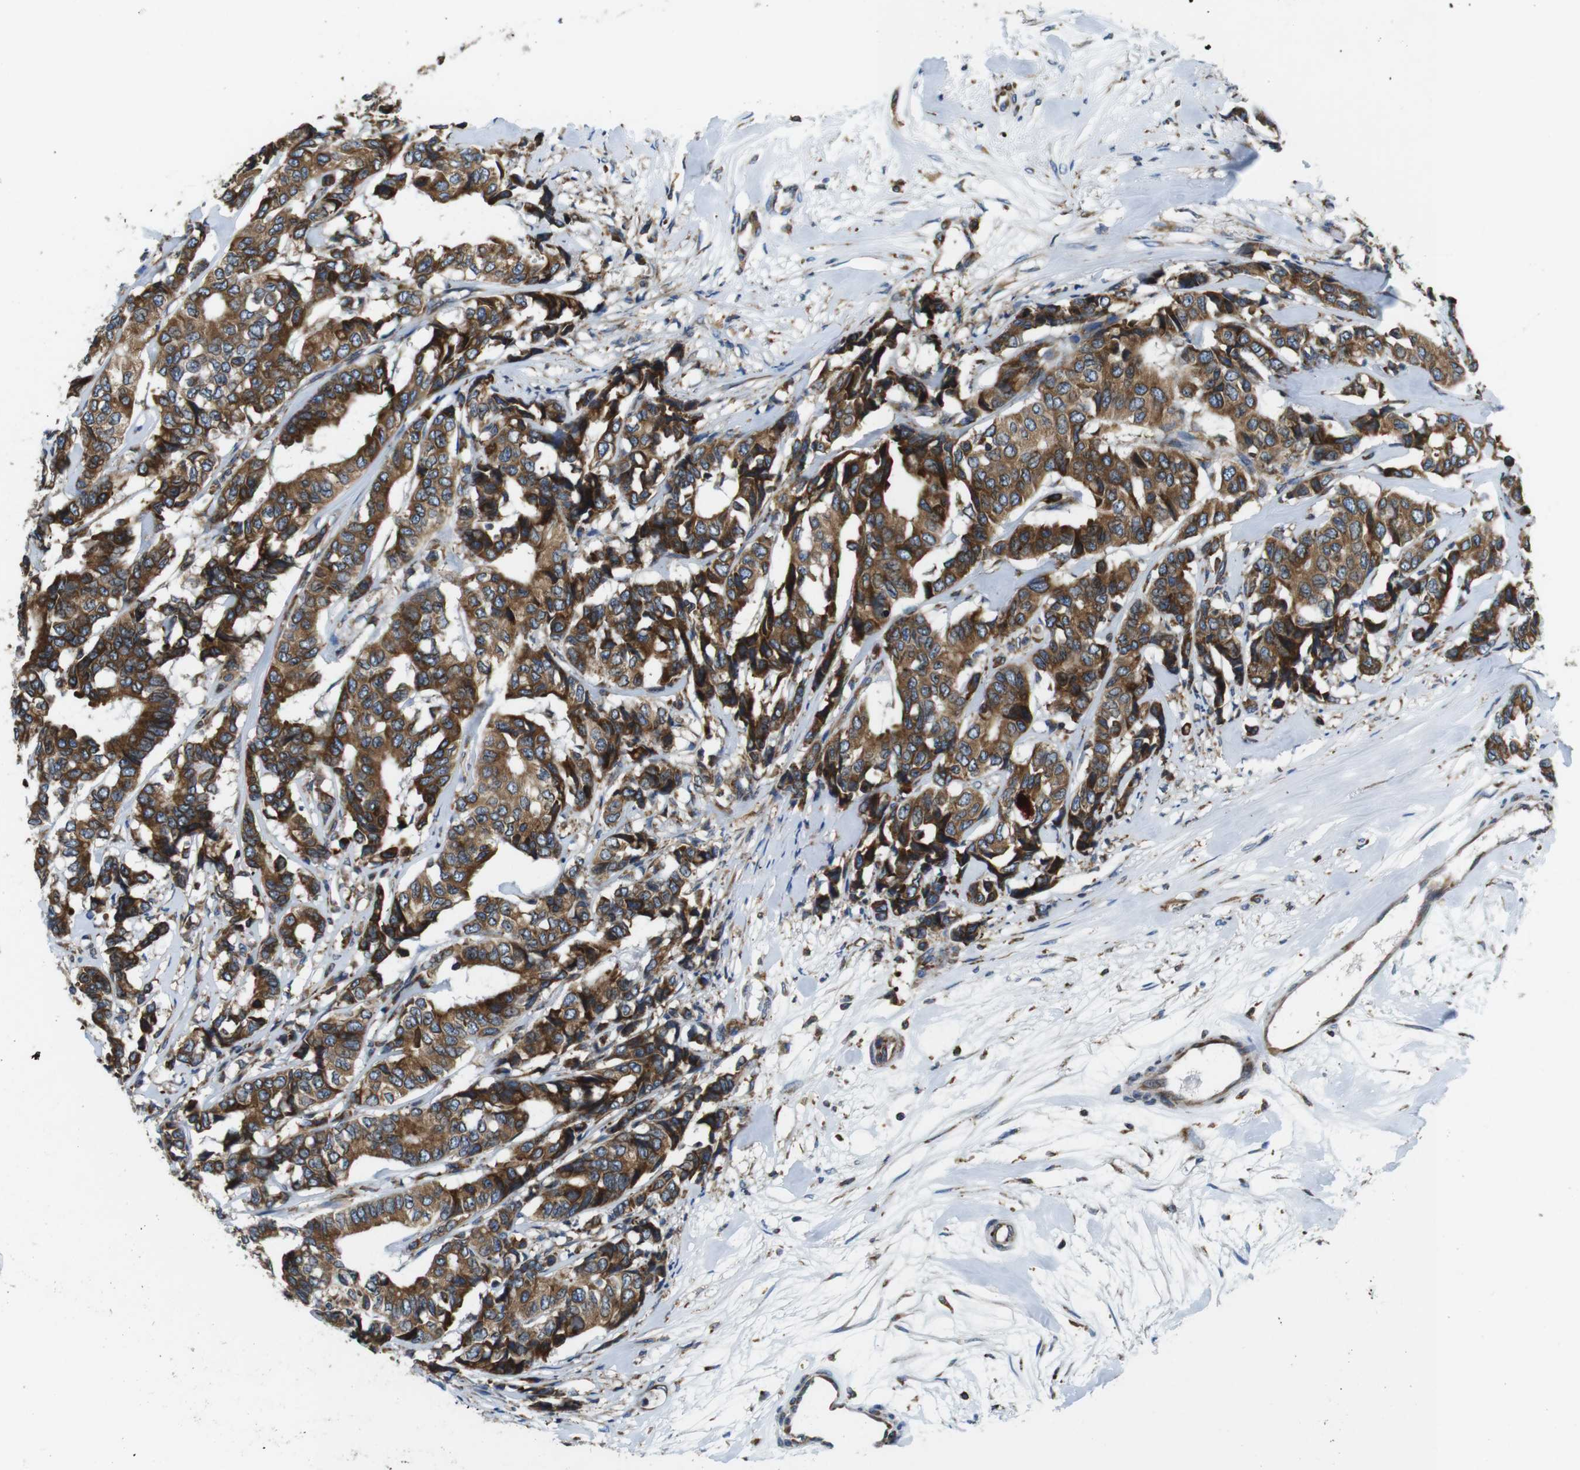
{"staining": {"intensity": "strong", "quantity": ">75%", "location": "cytoplasmic/membranous"}, "tissue": "breast cancer", "cell_type": "Tumor cells", "image_type": "cancer", "snomed": [{"axis": "morphology", "description": "Duct carcinoma"}, {"axis": "topography", "description": "Breast"}], "caption": "High-power microscopy captured an immunohistochemistry image of infiltrating ductal carcinoma (breast), revealing strong cytoplasmic/membranous expression in approximately >75% of tumor cells. The protein of interest is shown in brown color, while the nuclei are stained blue.", "gene": "UGGT1", "patient": {"sex": "female", "age": 87}}